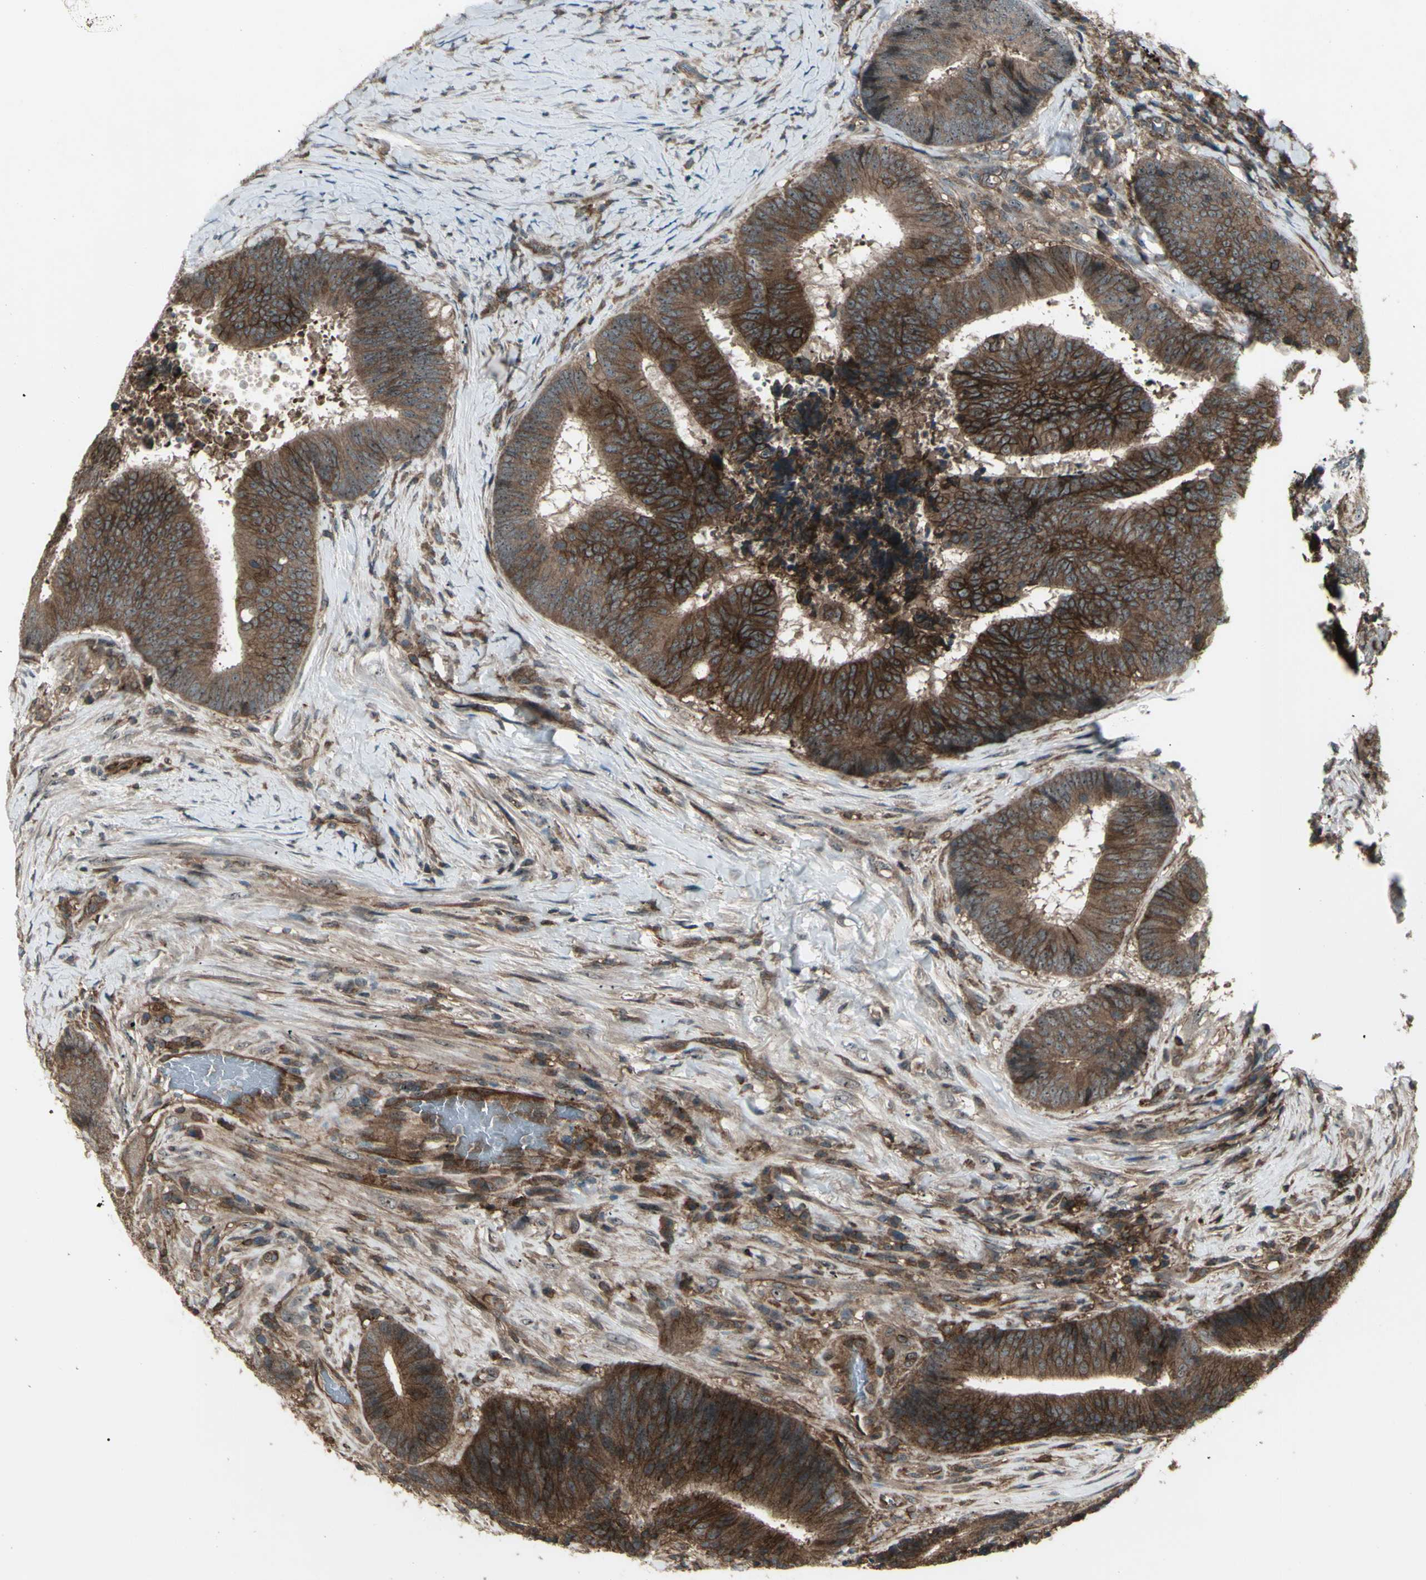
{"staining": {"intensity": "strong", "quantity": ">75%", "location": "cytoplasmic/membranous"}, "tissue": "colorectal cancer", "cell_type": "Tumor cells", "image_type": "cancer", "snomed": [{"axis": "morphology", "description": "Adenocarcinoma, NOS"}, {"axis": "topography", "description": "Rectum"}], "caption": "A photomicrograph of colorectal adenocarcinoma stained for a protein reveals strong cytoplasmic/membranous brown staining in tumor cells. (Brightfield microscopy of DAB IHC at high magnification).", "gene": "FXYD5", "patient": {"sex": "male", "age": 72}}